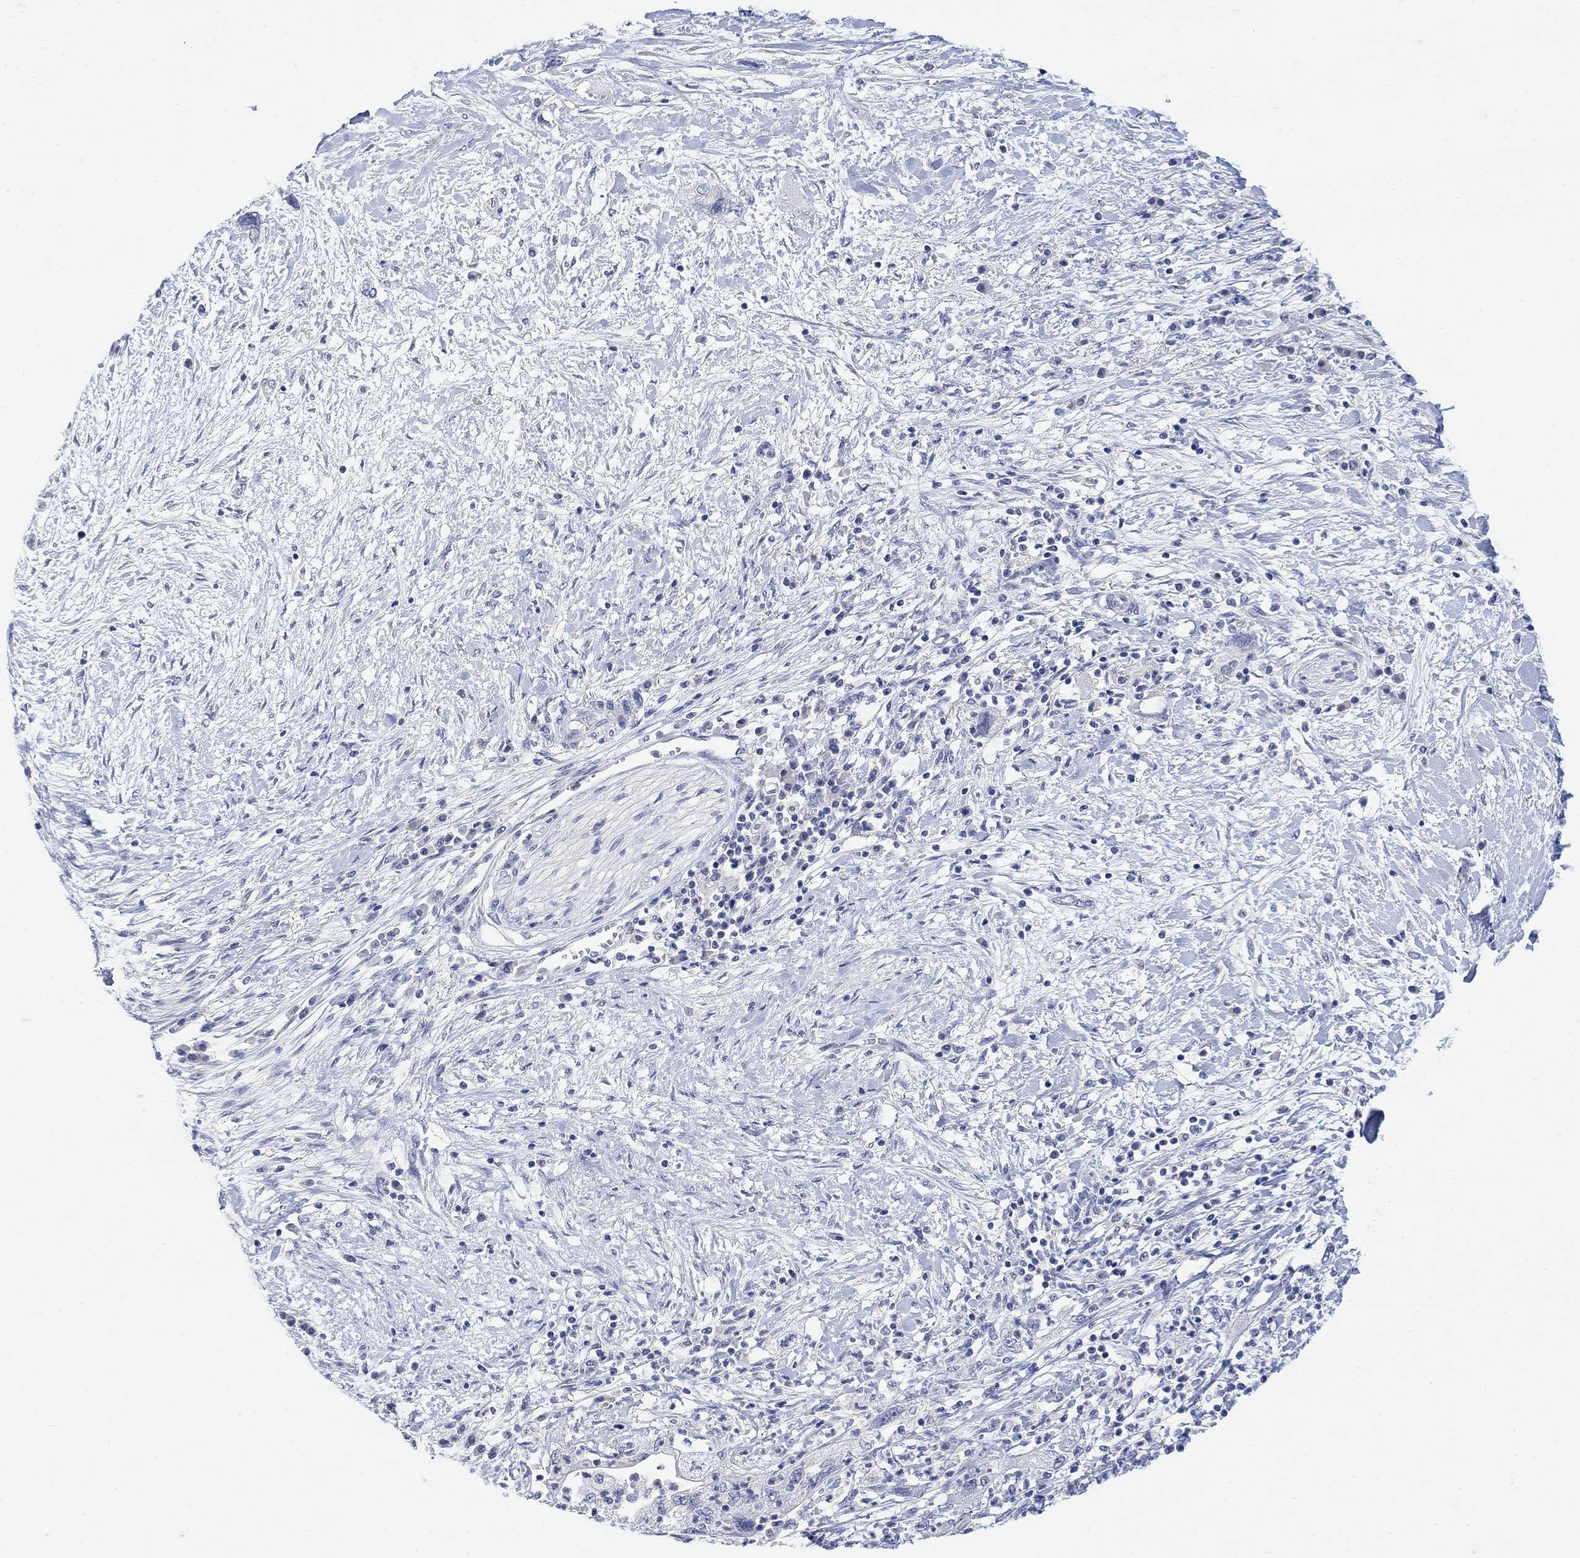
{"staining": {"intensity": "negative", "quantity": "none", "location": "none"}, "tissue": "pancreatic cancer", "cell_type": "Tumor cells", "image_type": "cancer", "snomed": [{"axis": "morphology", "description": "Adenocarcinoma, NOS"}, {"axis": "topography", "description": "Pancreas"}], "caption": "Immunohistochemistry micrograph of neoplastic tissue: human pancreatic cancer stained with DAB (3,3'-diaminobenzidine) demonstrates no significant protein staining in tumor cells.", "gene": "FBP2", "patient": {"sex": "female", "age": 73}}